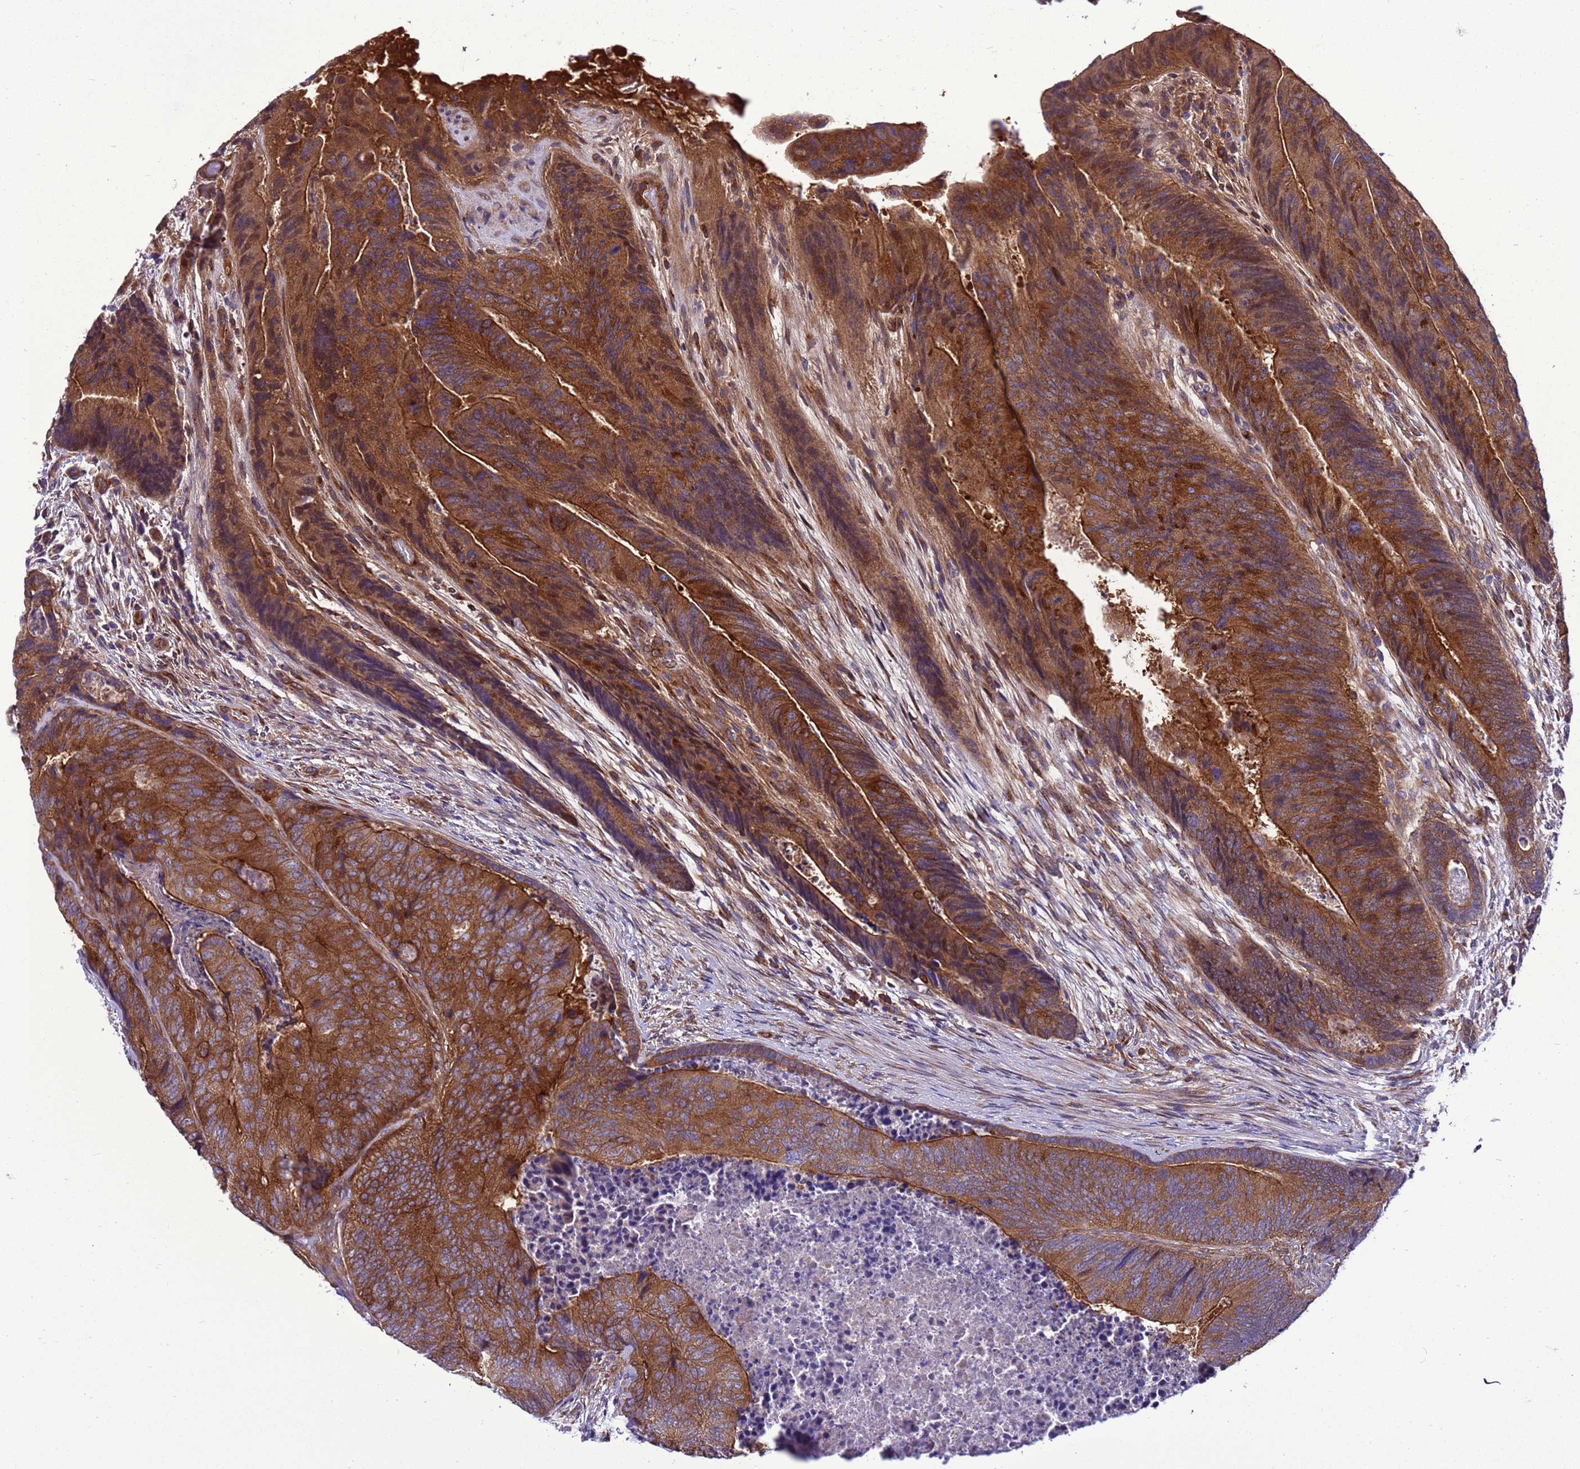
{"staining": {"intensity": "strong", "quantity": ">75%", "location": "cytoplasmic/membranous"}, "tissue": "colorectal cancer", "cell_type": "Tumor cells", "image_type": "cancer", "snomed": [{"axis": "morphology", "description": "Adenocarcinoma, NOS"}, {"axis": "topography", "description": "Colon"}], "caption": "DAB (3,3'-diaminobenzidine) immunohistochemical staining of human colorectal adenocarcinoma shows strong cytoplasmic/membranous protein staining in approximately >75% of tumor cells.", "gene": "RABEP2", "patient": {"sex": "female", "age": 67}}